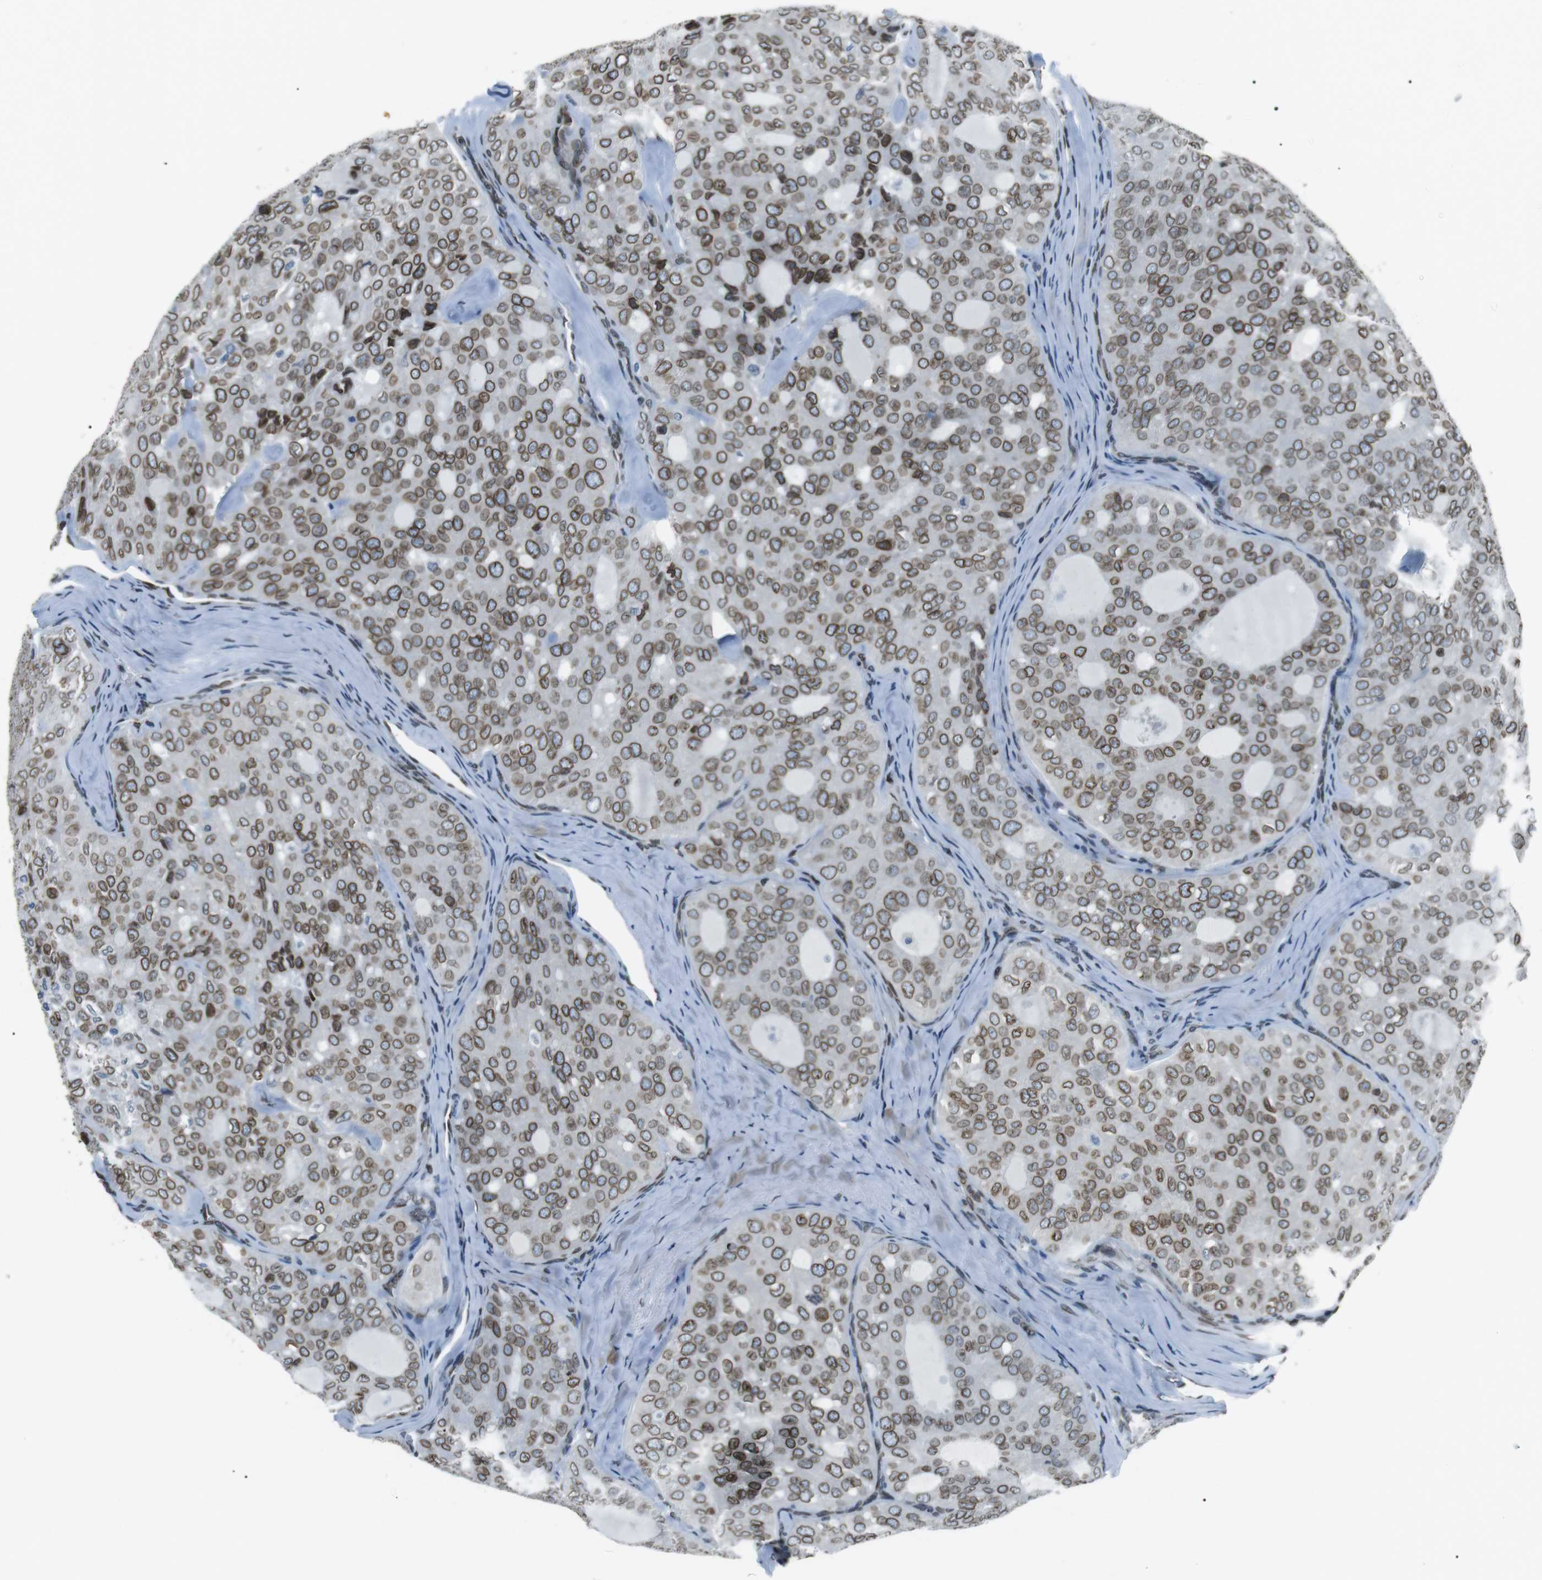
{"staining": {"intensity": "moderate", "quantity": ">75%", "location": "cytoplasmic/membranous,nuclear"}, "tissue": "thyroid cancer", "cell_type": "Tumor cells", "image_type": "cancer", "snomed": [{"axis": "morphology", "description": "Follicular adenoma carcinoma, NOS"}, {"axis": "topography", "description": "Thyroid gland"}], "caption": "The immunohistochemical stain highlights moderate cytoplasmic/membranous and nuclear positivity in tumor cells of thyroid cancer tissue.", "gene": "TMX4", "patient": {"sex": "male", "age": 75}}